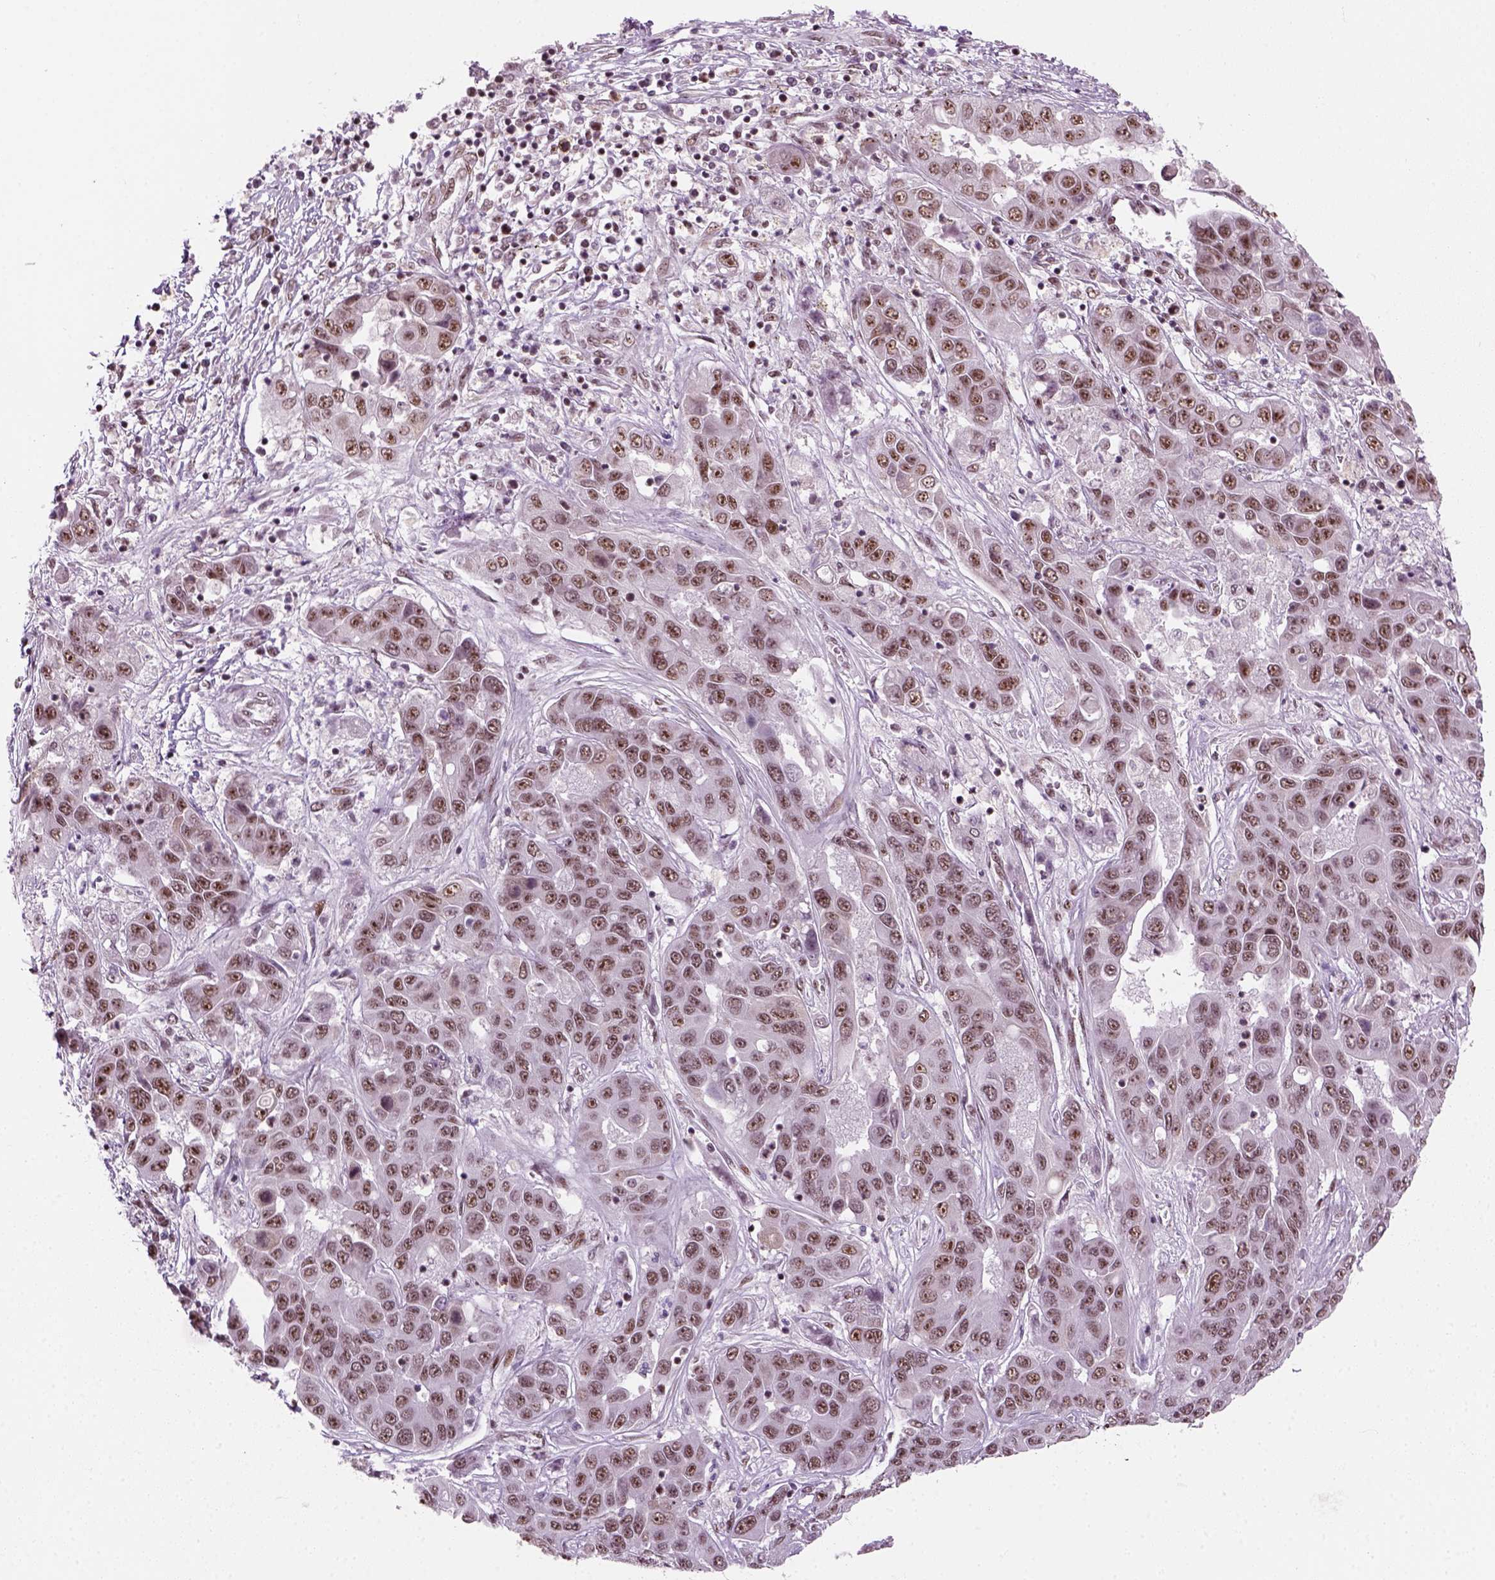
{"staining": {"intensity": "moderate", "quantity": ">75%", "location": "nuclear"}, "tissue": "liver cancer", "cell_type": "Tumor cells", "image_type": "cancer", "snomed": [{"axis": "morphology", "description": "Cholangiocarcinoma"}, {"axis": "topography", "description": "Liver"}], "caption": "A brown stain shows moderate nuclear positivity of a protein in human liver cholangiocarcinoma tumor cells.", "gene": "GTF2F1", "patient": {"sex": "female", "age": 52}}